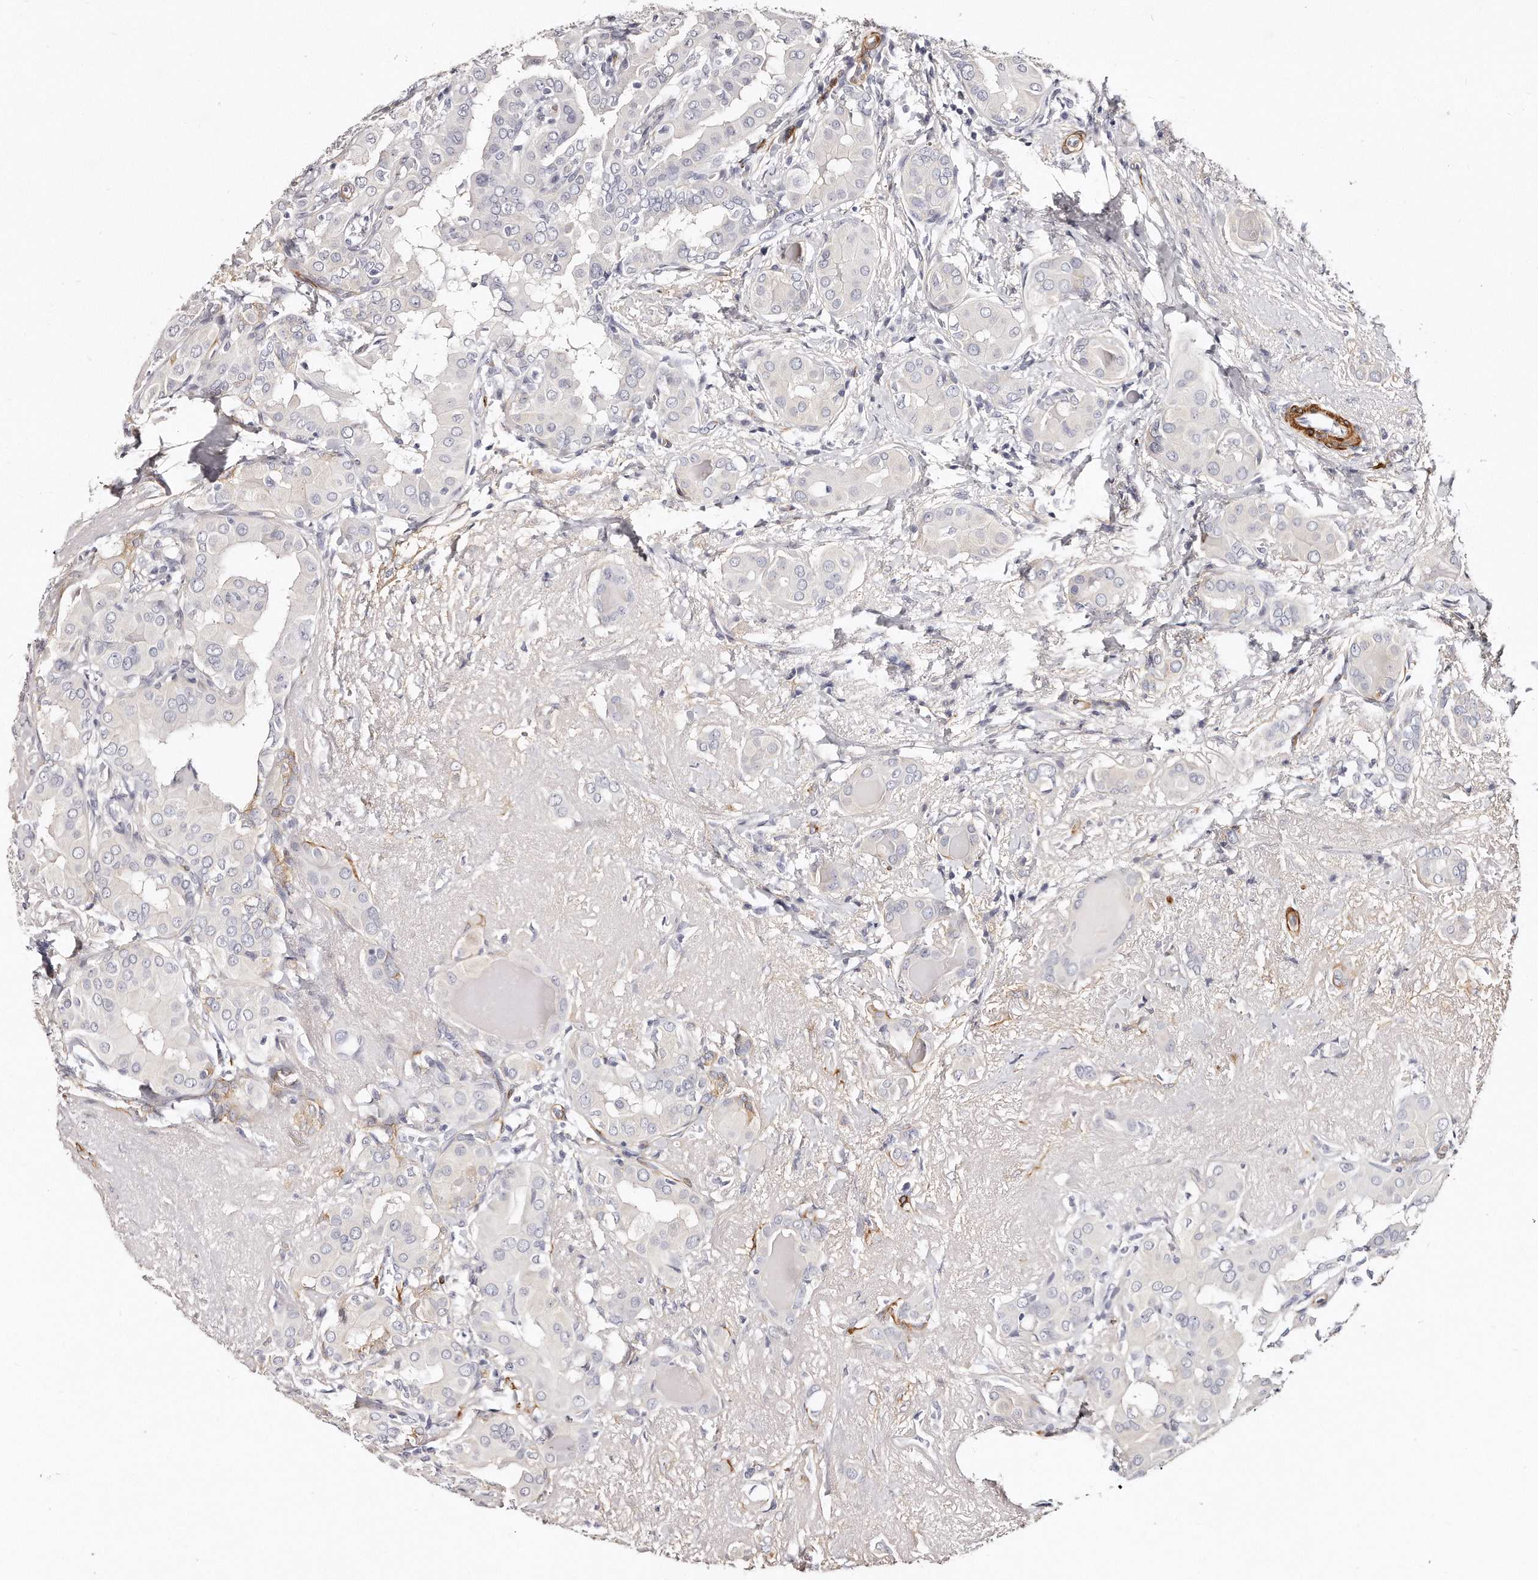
{"staining": {"intensity": "negative", "quantity": "none", "location": "none"}, "tissue": "thyroid cancer", "cell_type": "Tumor cells", "image_type": "cancer", "snomed": [{"axis": "morphology", "description": "Papillary adenocarcinoma, NOS"}, {"axis": "topography", "description": "Thyroid gland"}], "caption": "Papillary adenocarcinoma (thyroid) stained for a protein using IHC shows no expression tumor cells.", "gene": "LMOD1", "patient": {"sex": "male", "age": 33}}